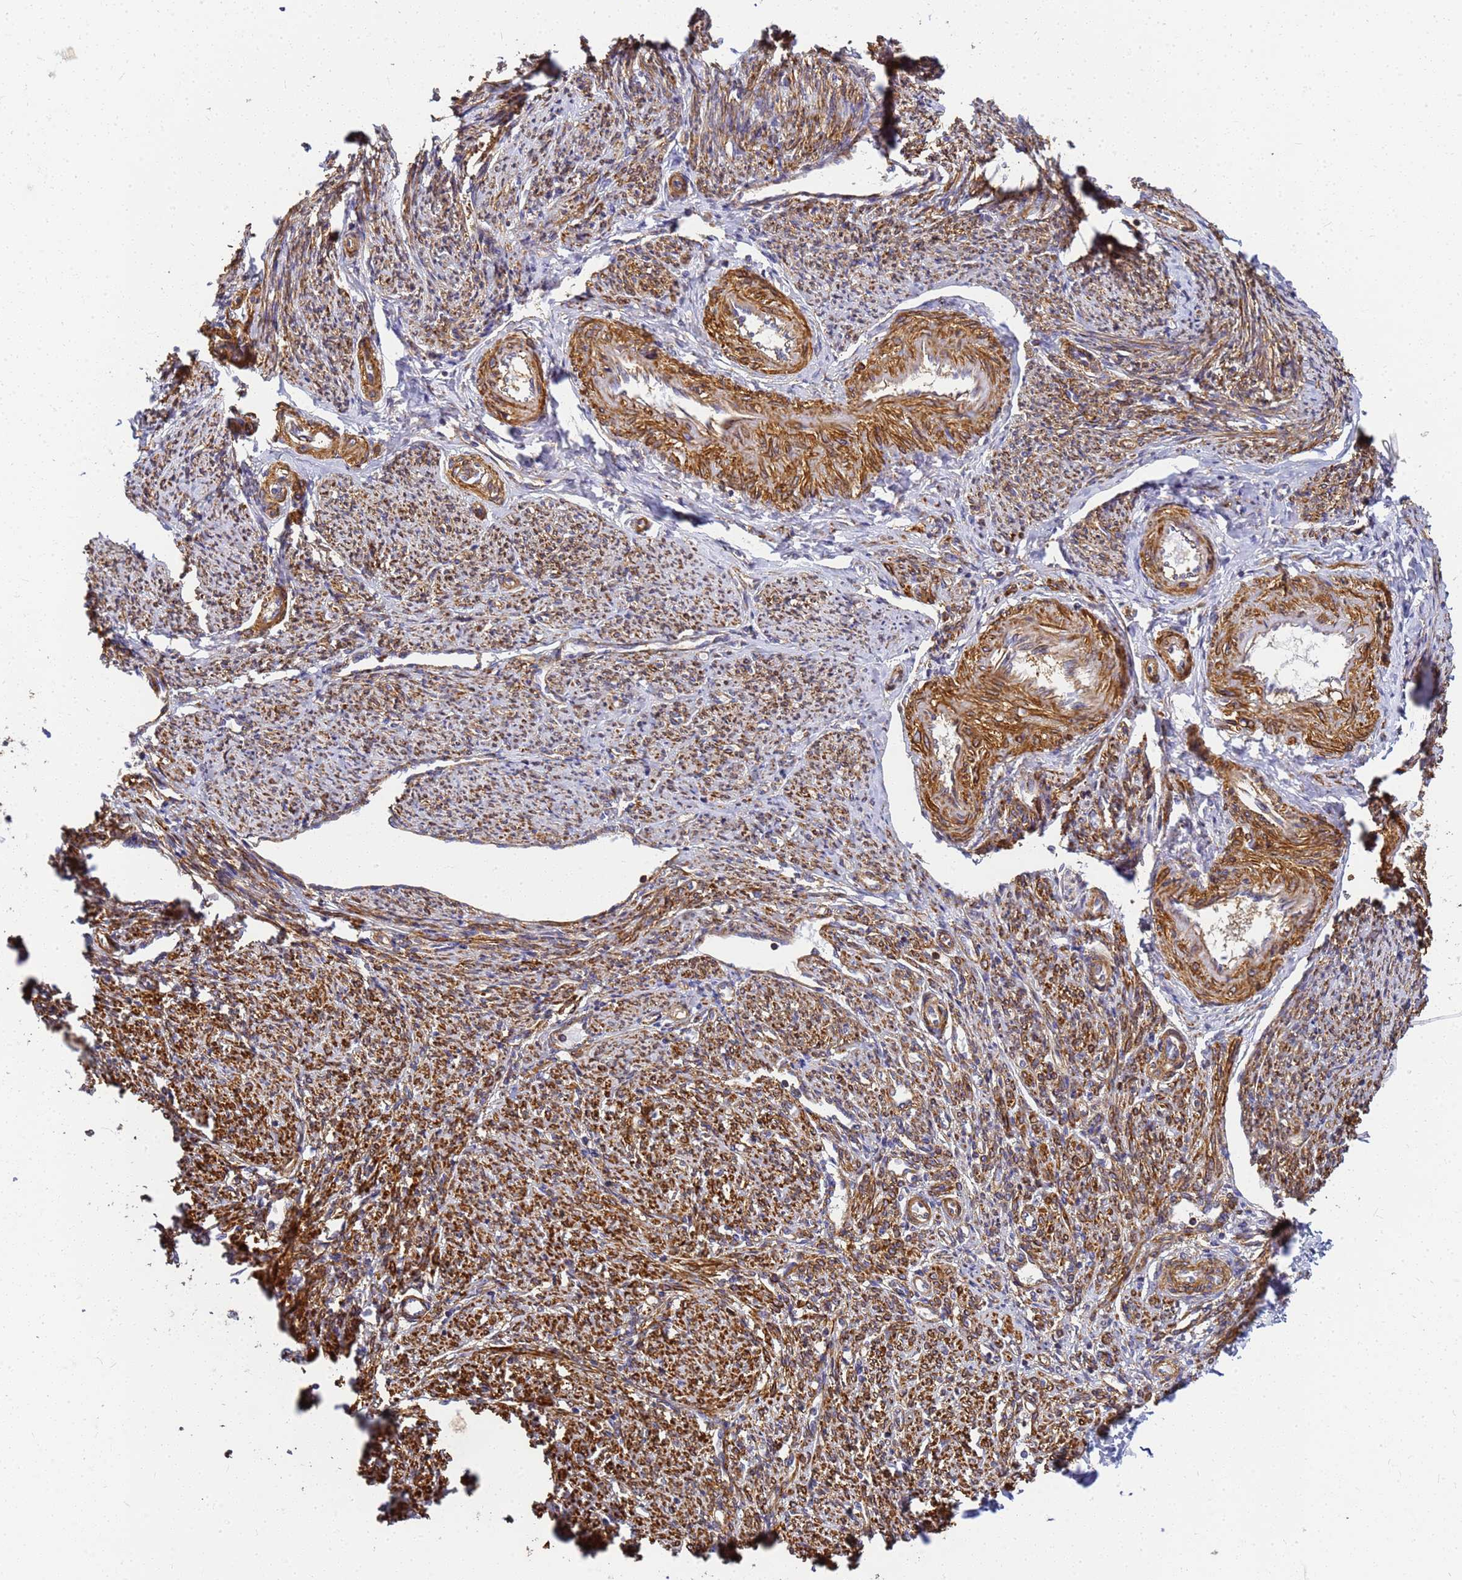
{"staining": {"intensity": "strong", "quantity": "25%-75%", "location": "cytoplasmic/membranous"}, "tissue": "smooth muscle", "cell_type": "Smooth muscle cells", "image_type": "normal", "snomed": [{"axis": "morphology", "description": "Normal tissue, NOS"}, {"axis": "topography", "description": "Smooth muscle"}, {"axis": "topography", "description": "Uterus"}], "caption": "Protein expression analysis of normal smooth muscle exhibits strong cytoplasmic/membranous staining in about 25%-75% of smooth muscle cells.", "gene": "C2CD5", "patient": {"sex": "female", "age": 59}}